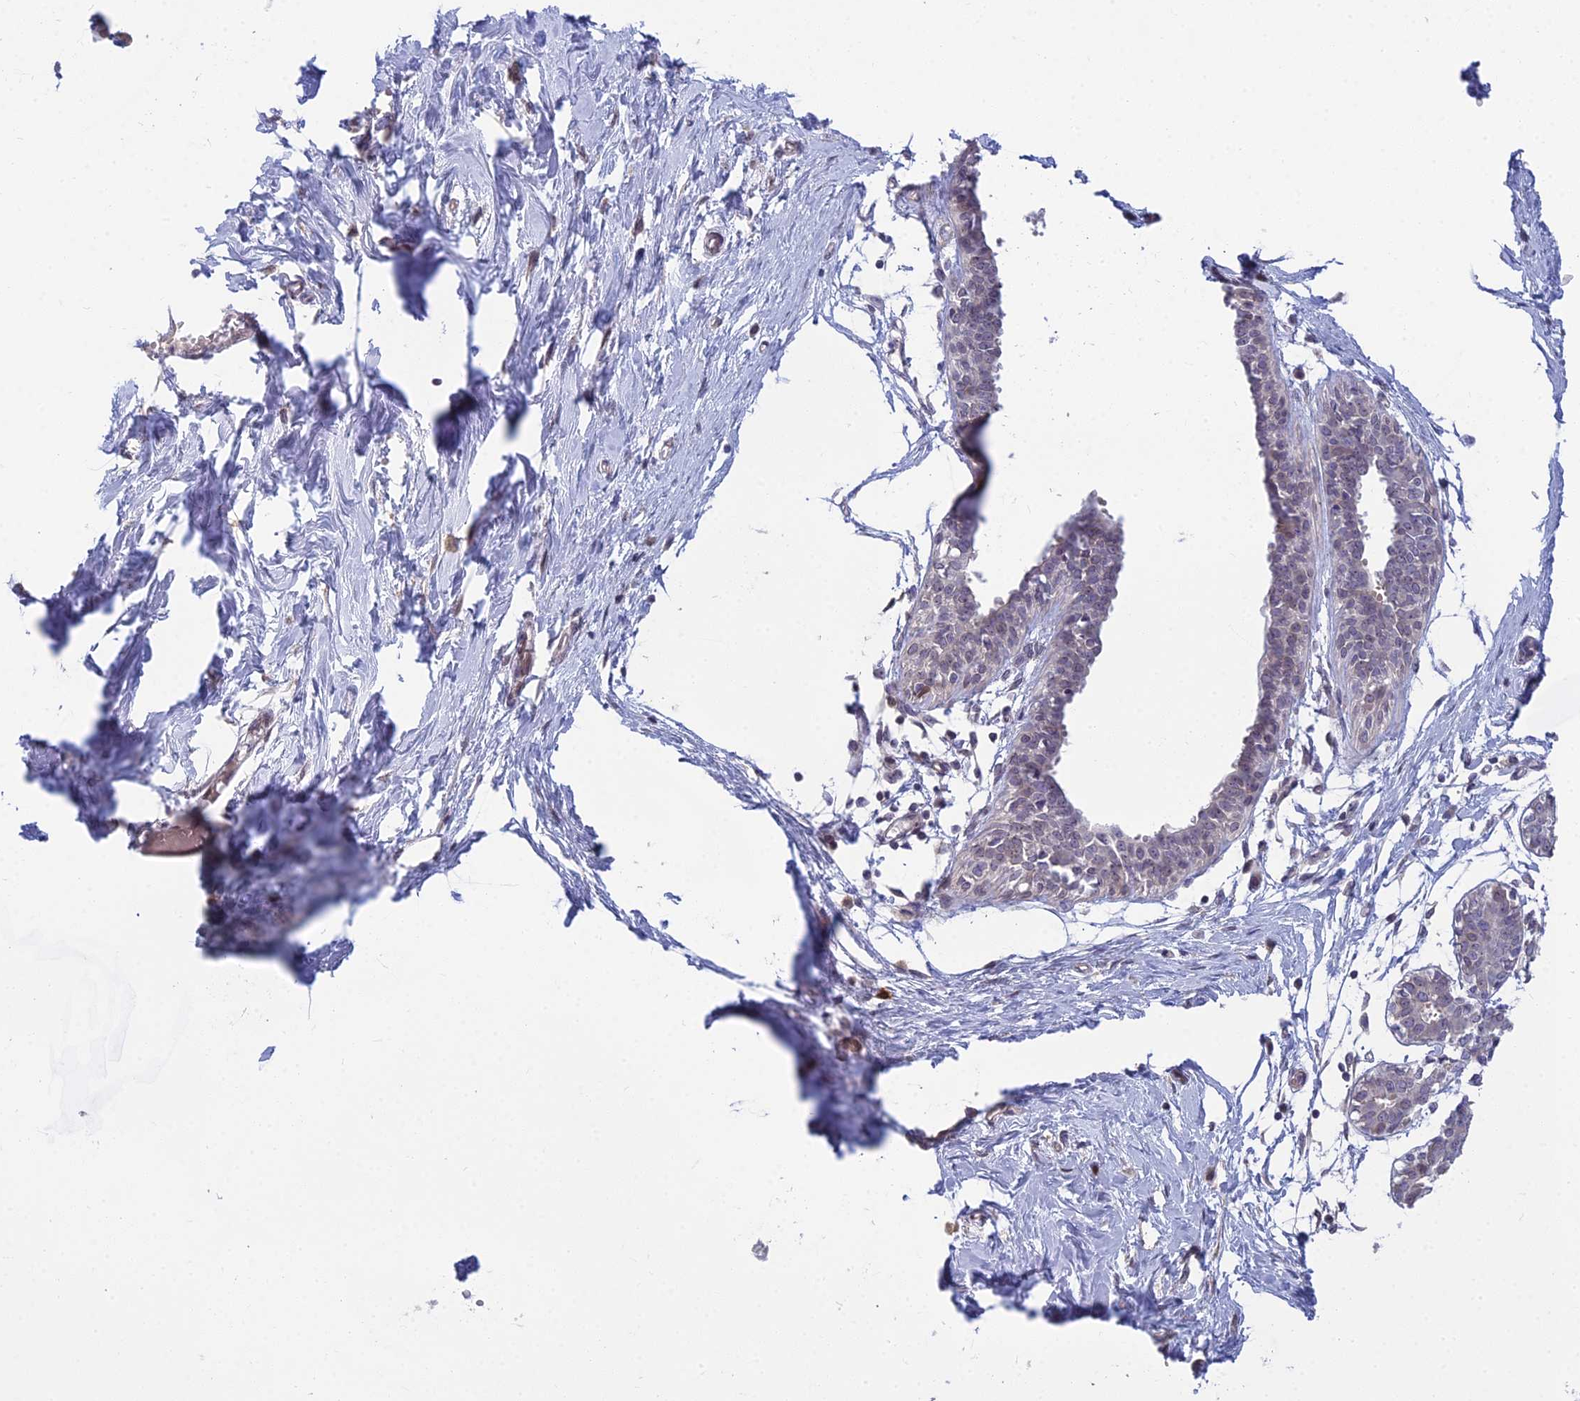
{"staining": {"intensity": "negative", "quantity": "none", "location": "none"}, "tissue": "breast", "cell_type": "Adipocytes", "image_type": "normal", "snomed": [{"axis": "morphology", "description": "Normal tissue, NOS"}, {"axis": "topography", "description": "Breast"}], "caption": "There is no significant expression in adipocytes of breast.", "gene": "DTX2", "patient": {"sex": "female", "age": 27}}